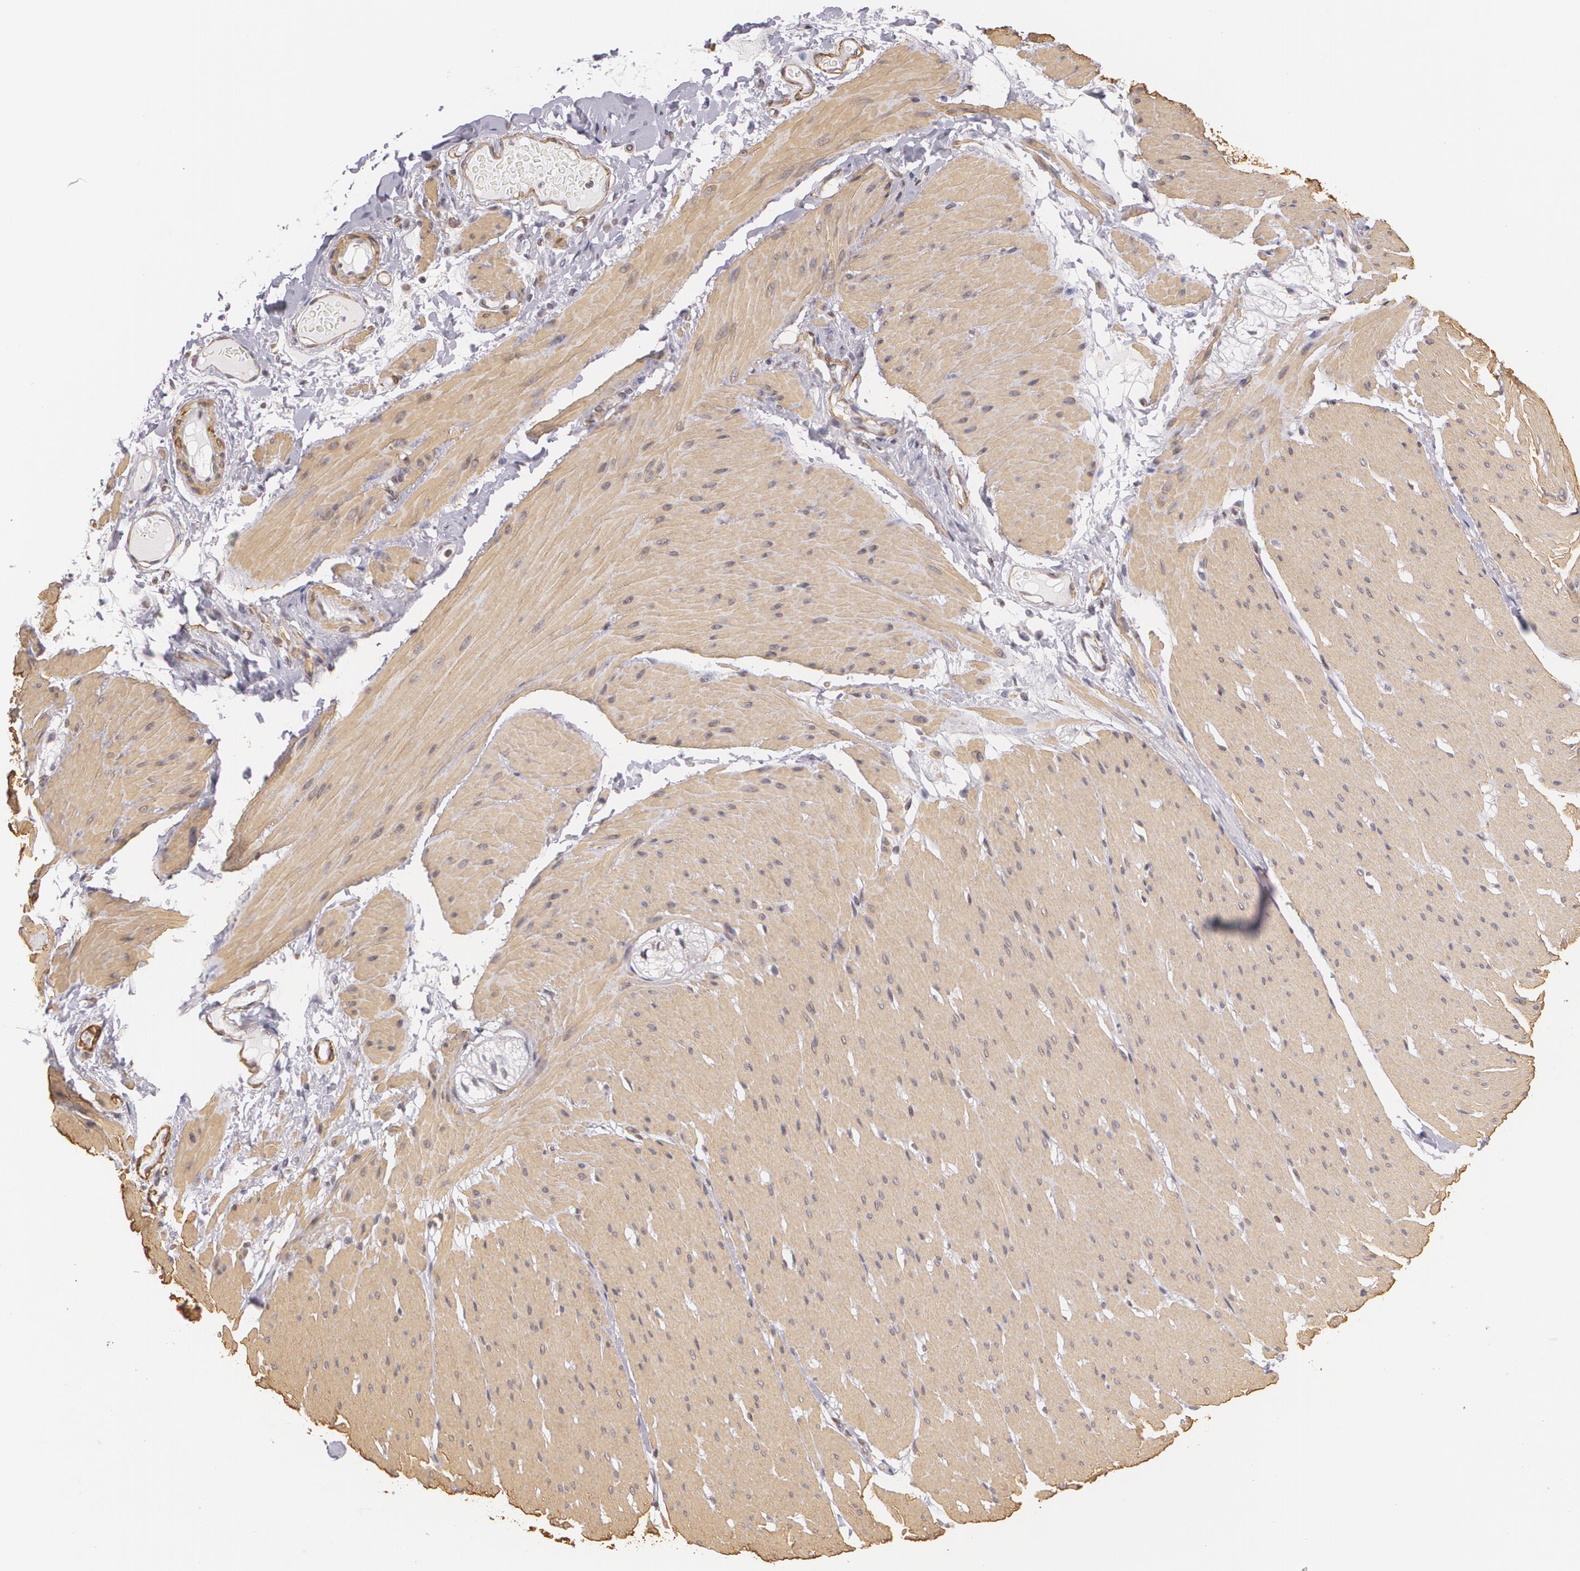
{"staining": {"intensity": "moderate", "quantity": ">75%", "location": "cytoplasmic/membranous"}, "tissue": "smooth muscle", "cell_type": "Smooth muscle cells", "image_type": "normal", "snomed": [{"axis": "morphology", "description": "Normal tissue, NOS"}, {"axis": "topography", "description": "Smooth muscle"}, {"axis": "topography", "description": "Colon"}], "caption": "This is an image of immunohistochemistry (IHC) staining of unremarkable smooth muscle, which shows moderate expression in the cytoplasmic/membranous of smooth muscle cells.", "gene": "VAMP1", "patient": {"sex": "male", "age": 67}}